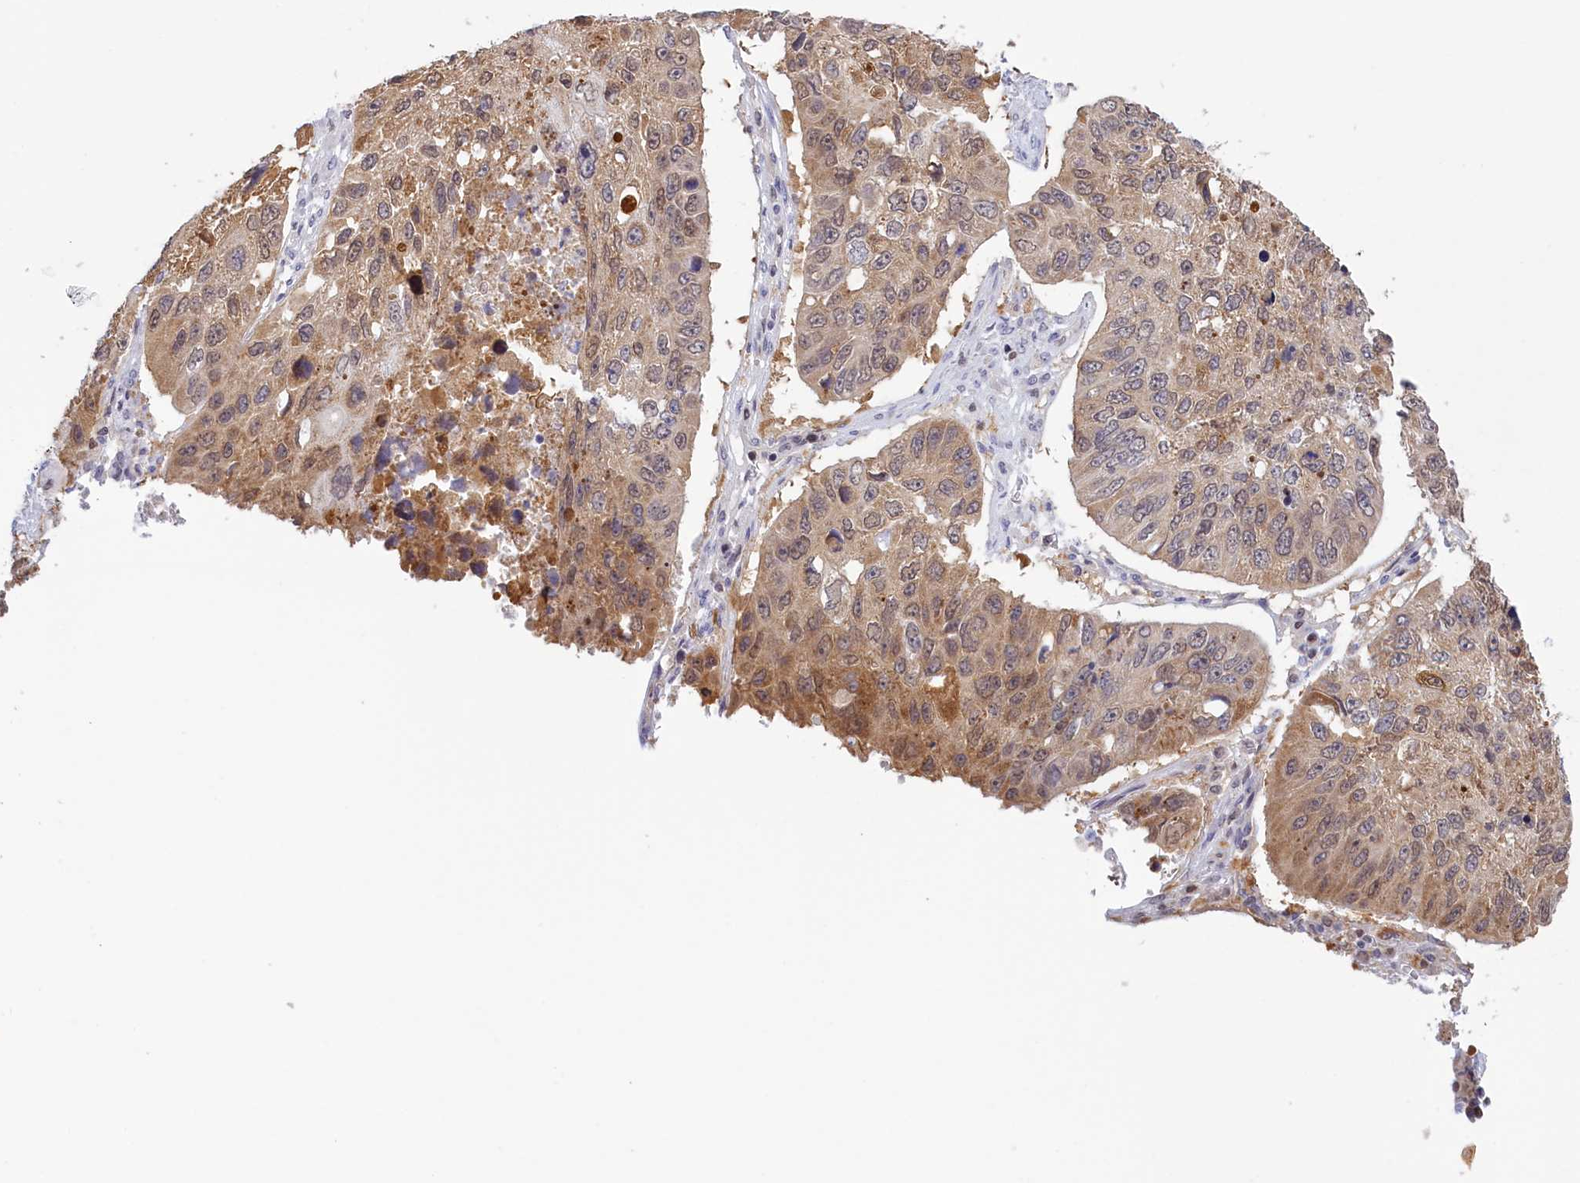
{"staining": {"intensity": "moderate", "quantity": "<25%", "location": "cytoplasmic/membranous,nuclear"}, "tissue": "lung cancer", "cell_type": "Tumor cells", "image_type": "cancer", "snomed": [{"axis": "morphology", "description": "Squamous cell carcinoma, NOS"}, {"axis": "topography", "description": "Lung"}], "caption": "An immunohistochemistry micrograph of neoplastic tissue is shown. Protein staining in brown shows moderate cytoplasmic/membranous and nuclear positivity in lung cancer (squamous cell carcinoma) within tumor cells.", "gene": "IZUMO2", "patient": {"sex": "male", "age": 61}}